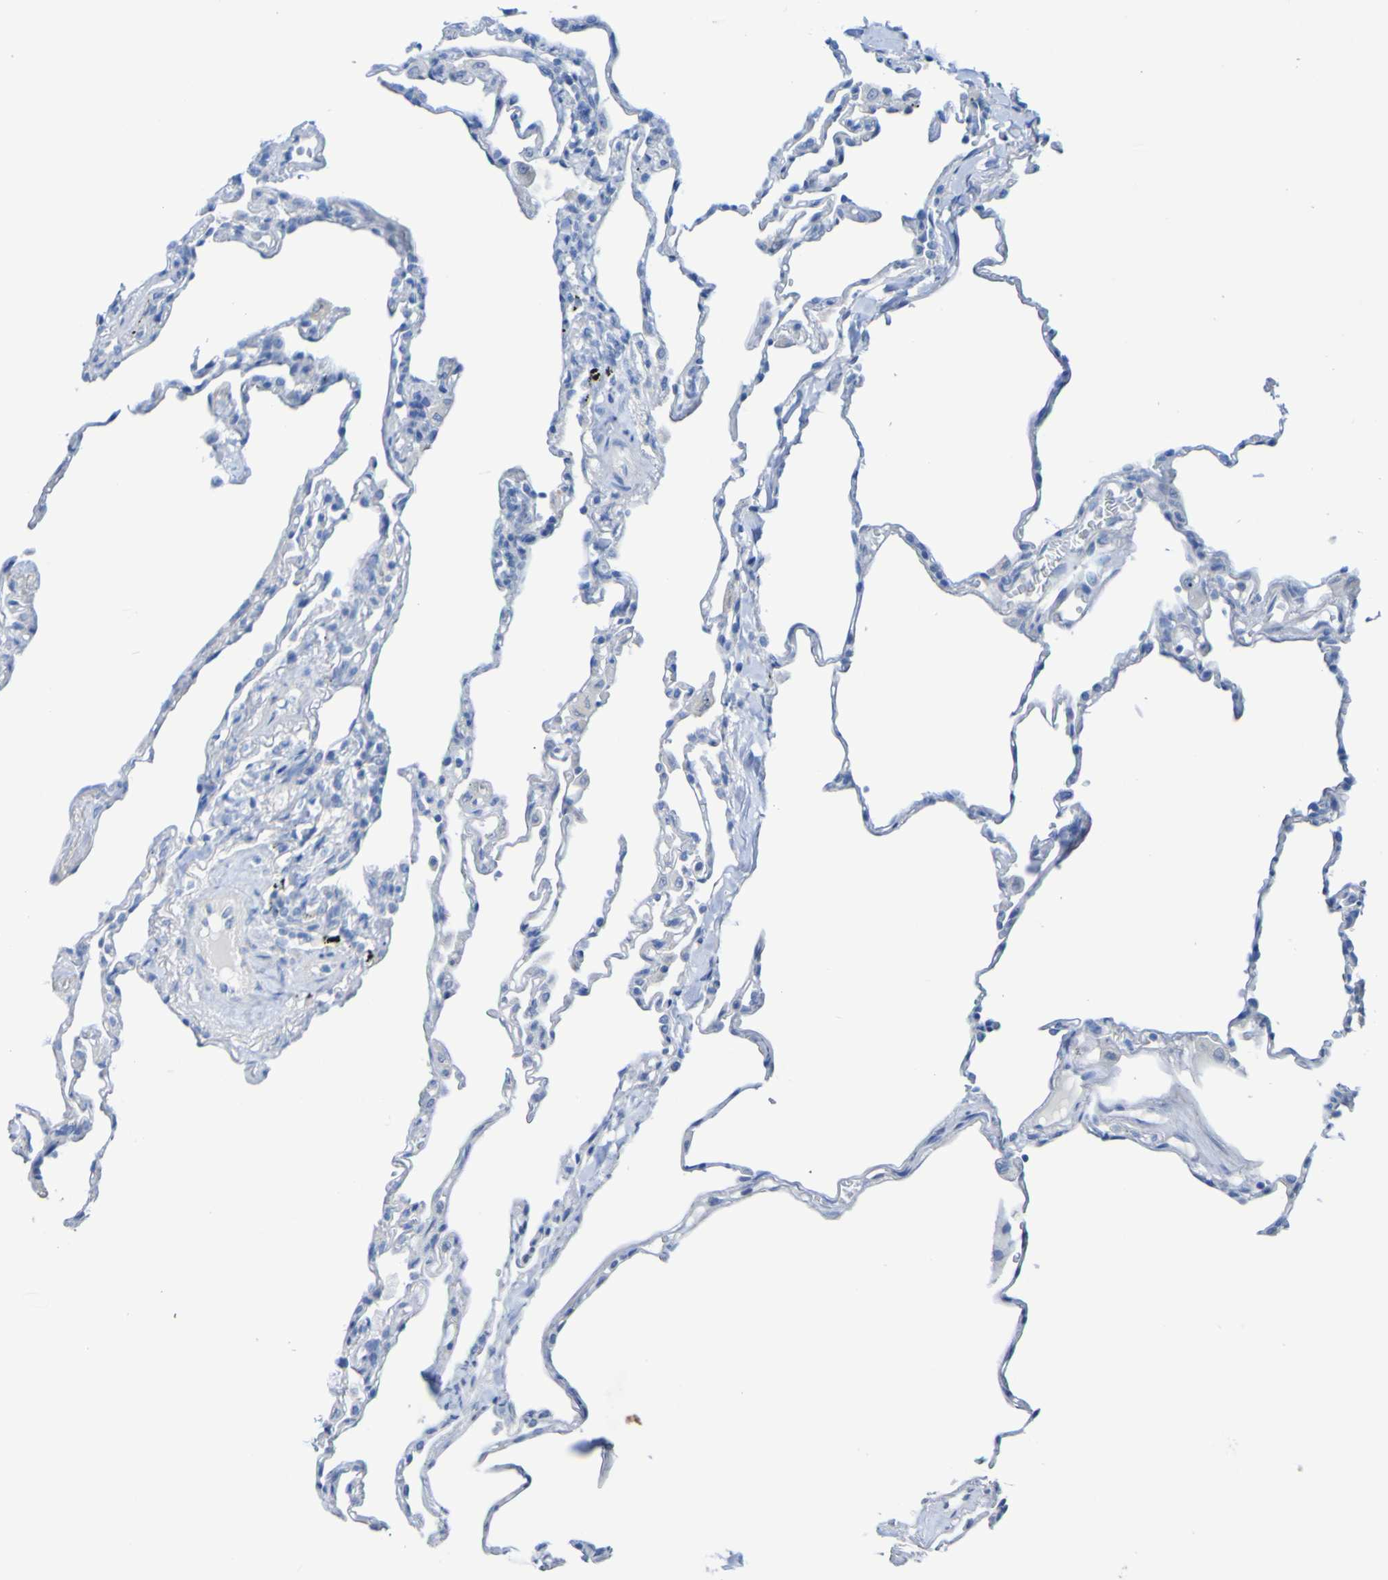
{"staining": {"intensity": "negative", "quantity": "none", "location": "none"}, "tissue": "lung", "cell_type": "Alveolar cells", "image_type": "normal", "snomed": [{"axis": "morphology", "description": "Normal tissue, NOS"}, {"axis": "topography", "description": "Lung"}], "caption": "IHC of benign lung displays no positivity in alveolar cells.", "gene": "ACMSD", "patient": {"sex": "male", "age": 59}}